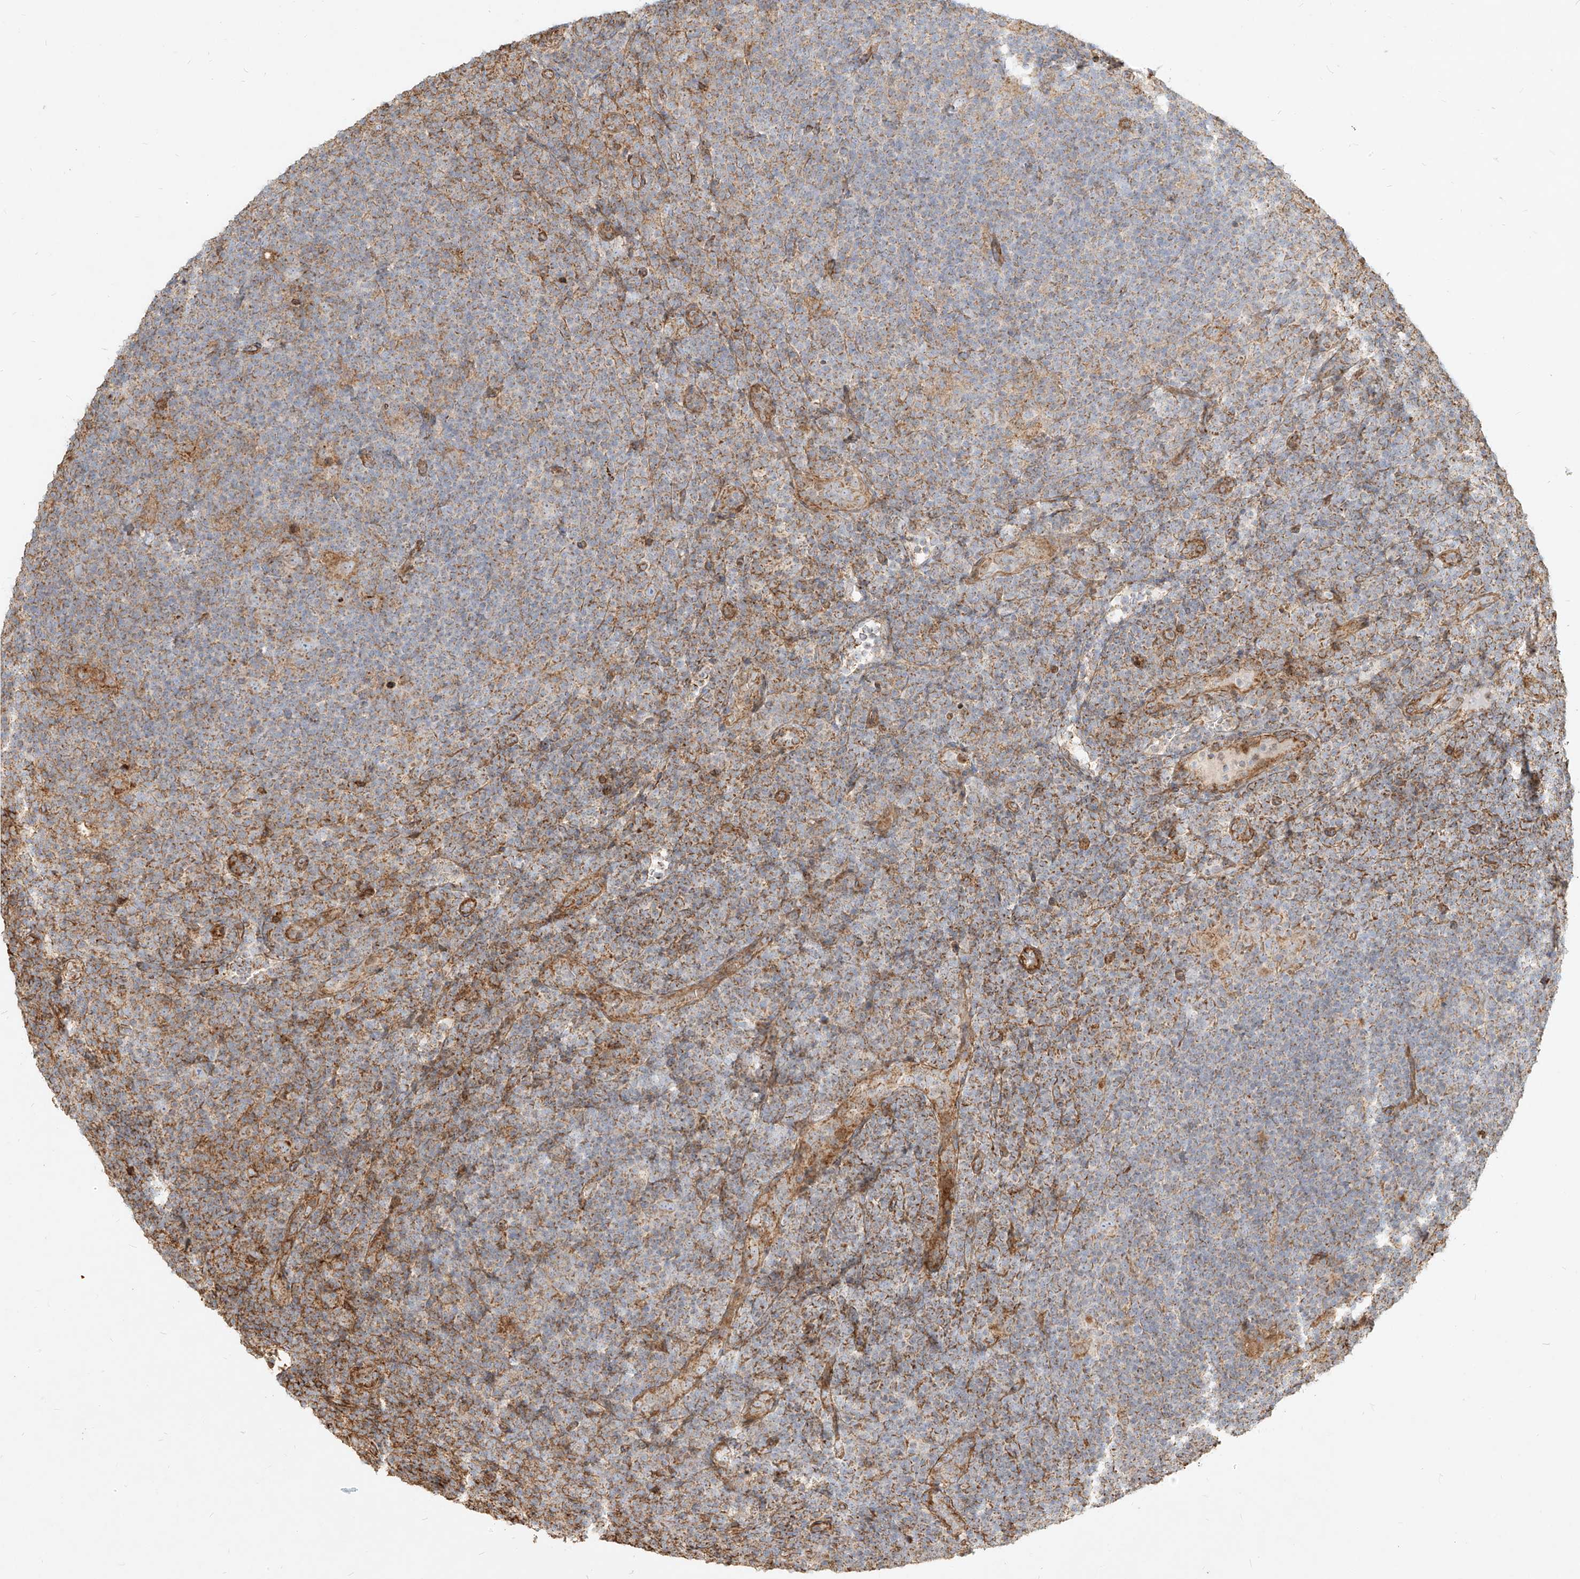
{"staining": {"intensity": "weak", "quantity": "<25%", "location": "cytoplasmic/membranous"}, "tissue": "lymphoma", "cell_type": "Tumor cells", "image_type": "cancer", "snomed": [{"axis": "morphology", "description": "Hodgkin's disease, NOS"}, {"axis": "topography", "description": "Lymph node"}], "caption": "Tumor cells show no significant staining in lymphoma. The staining was performed using DAB to visualize the protein expression in brown, while the nuclei were stained in blue with hematoxylin (Magnification: 20x).", "gene": "MTX2", "patient": {"sex": "female", "age": 57}}